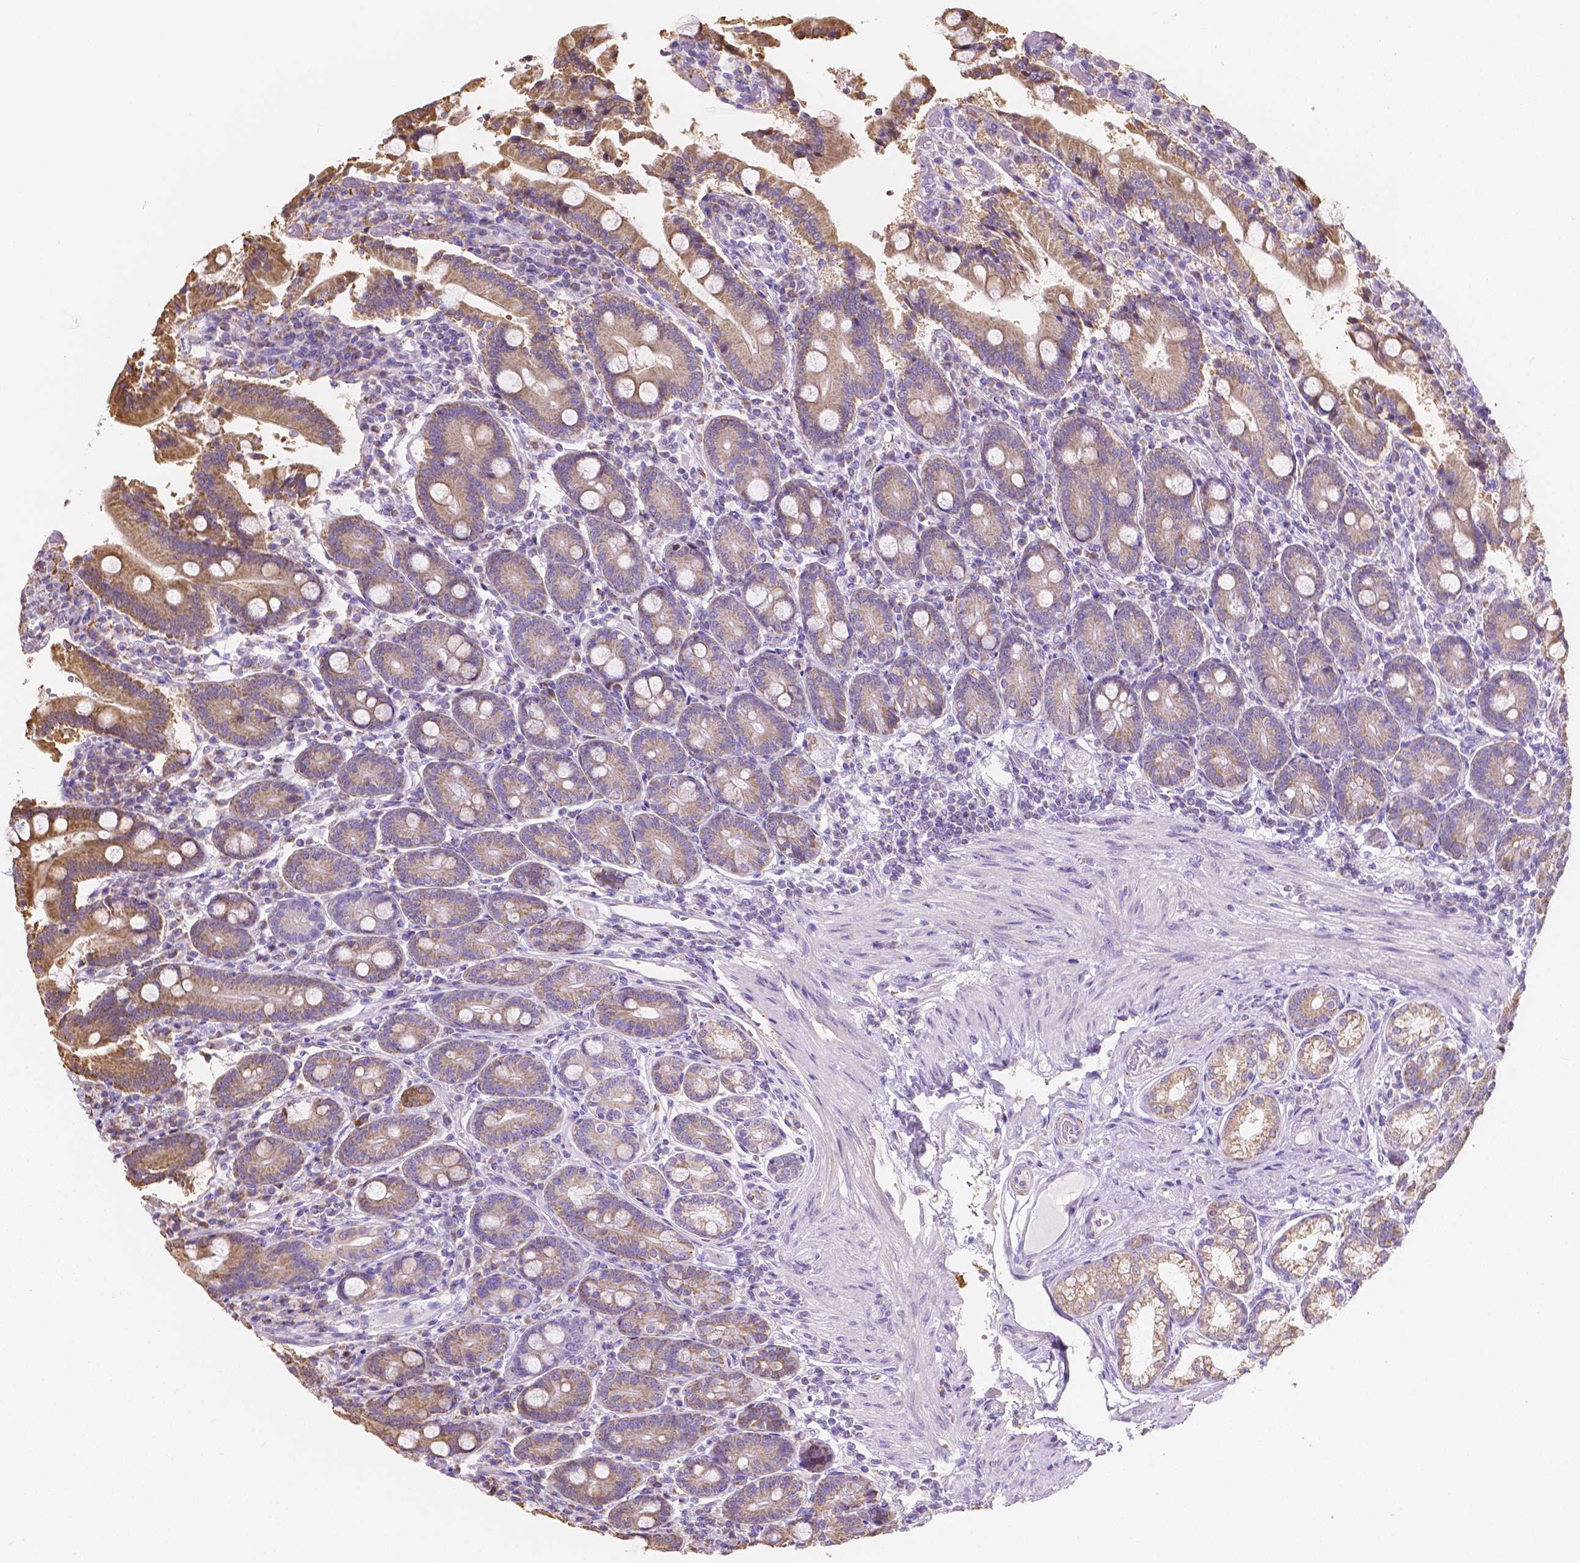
{"staining": {"intensity": "moderate", "quantity": "25%-75%", "location": "cytoplasmic/membranous"}, "tissue": "duodenum", "cell_type": "Glandular cells", "image_type": "normal", "snomed": [{"axis": "morphology", "description": "Normal tissue, NOS"}, {"axis": "topography", "description": "Duodenum"}], "caption": "Duodenum stained with DAB immunohistochemistry exhibits medium levels of moderate cytoplasmic/membranous positivity in about 25%-75% of glandular cells.", "gene": "TMEM130", "patient": {"sex": "female", "age": 62}}